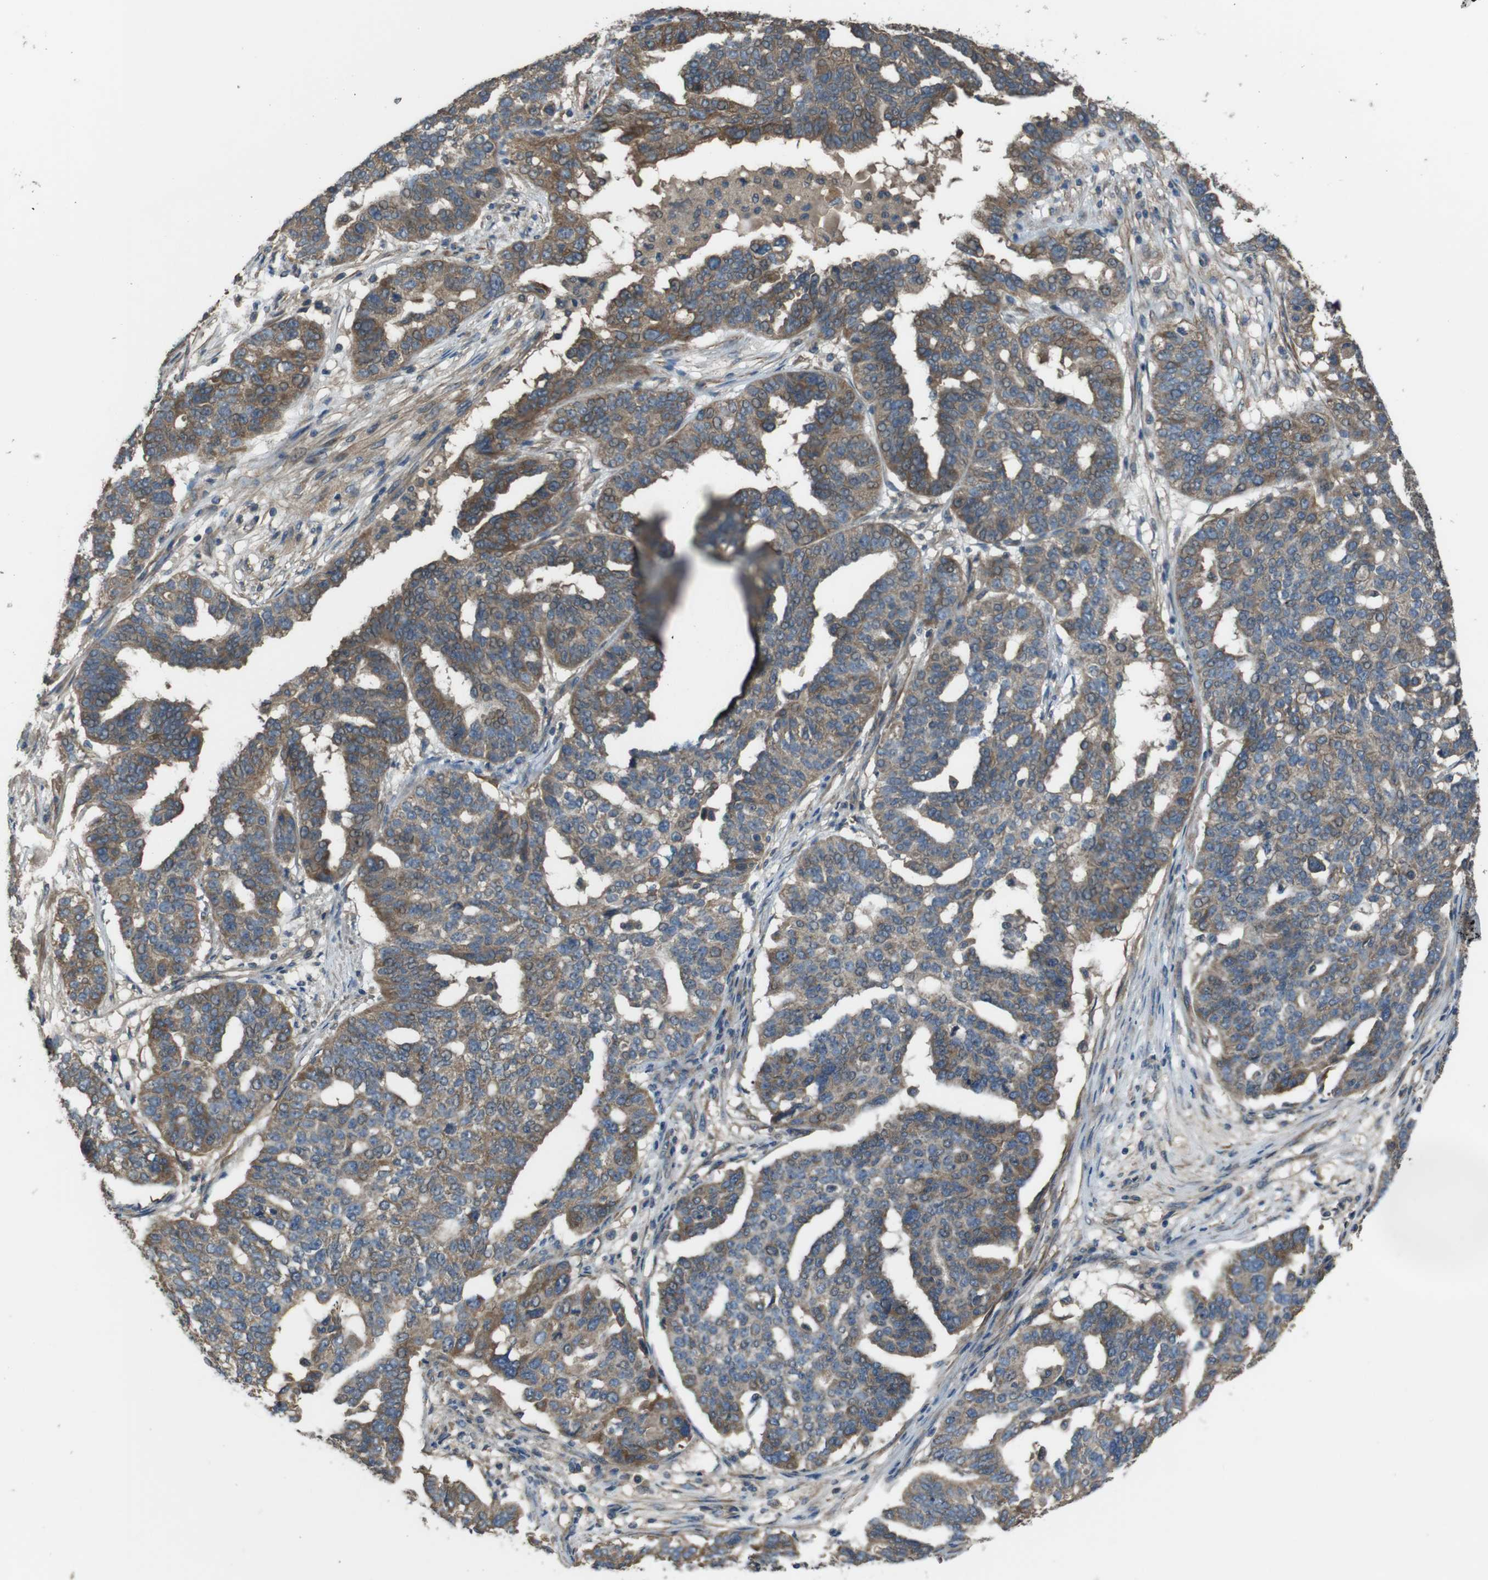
{"staining": {"intensity": "moderate", "quantity": ">75%", "location": "cytoplasmic/membranous"}, "tissue": "ovarian cancer", "cell_type": "Tumor cells", "image_type": "cancer", "snomed": [{"axis": "morphology", "description": "Cystadenocarcinoma, serous, NOS"}, {"axis": "topography", "description": "Ovary"}], "caption": "Serous cystadenocarcinoma (ovarian) stained for a protein demonstrates moderate cytoplasmic/membranous positivity in tumor cells. (Stains: DAB (3,3'-diaminobenzidine) in brown, nuclei in blue, Microscopy: brightfield microscopy at high magnification).", "gene": "FUT2", "patient": {"sex": "female", "age": 59}}